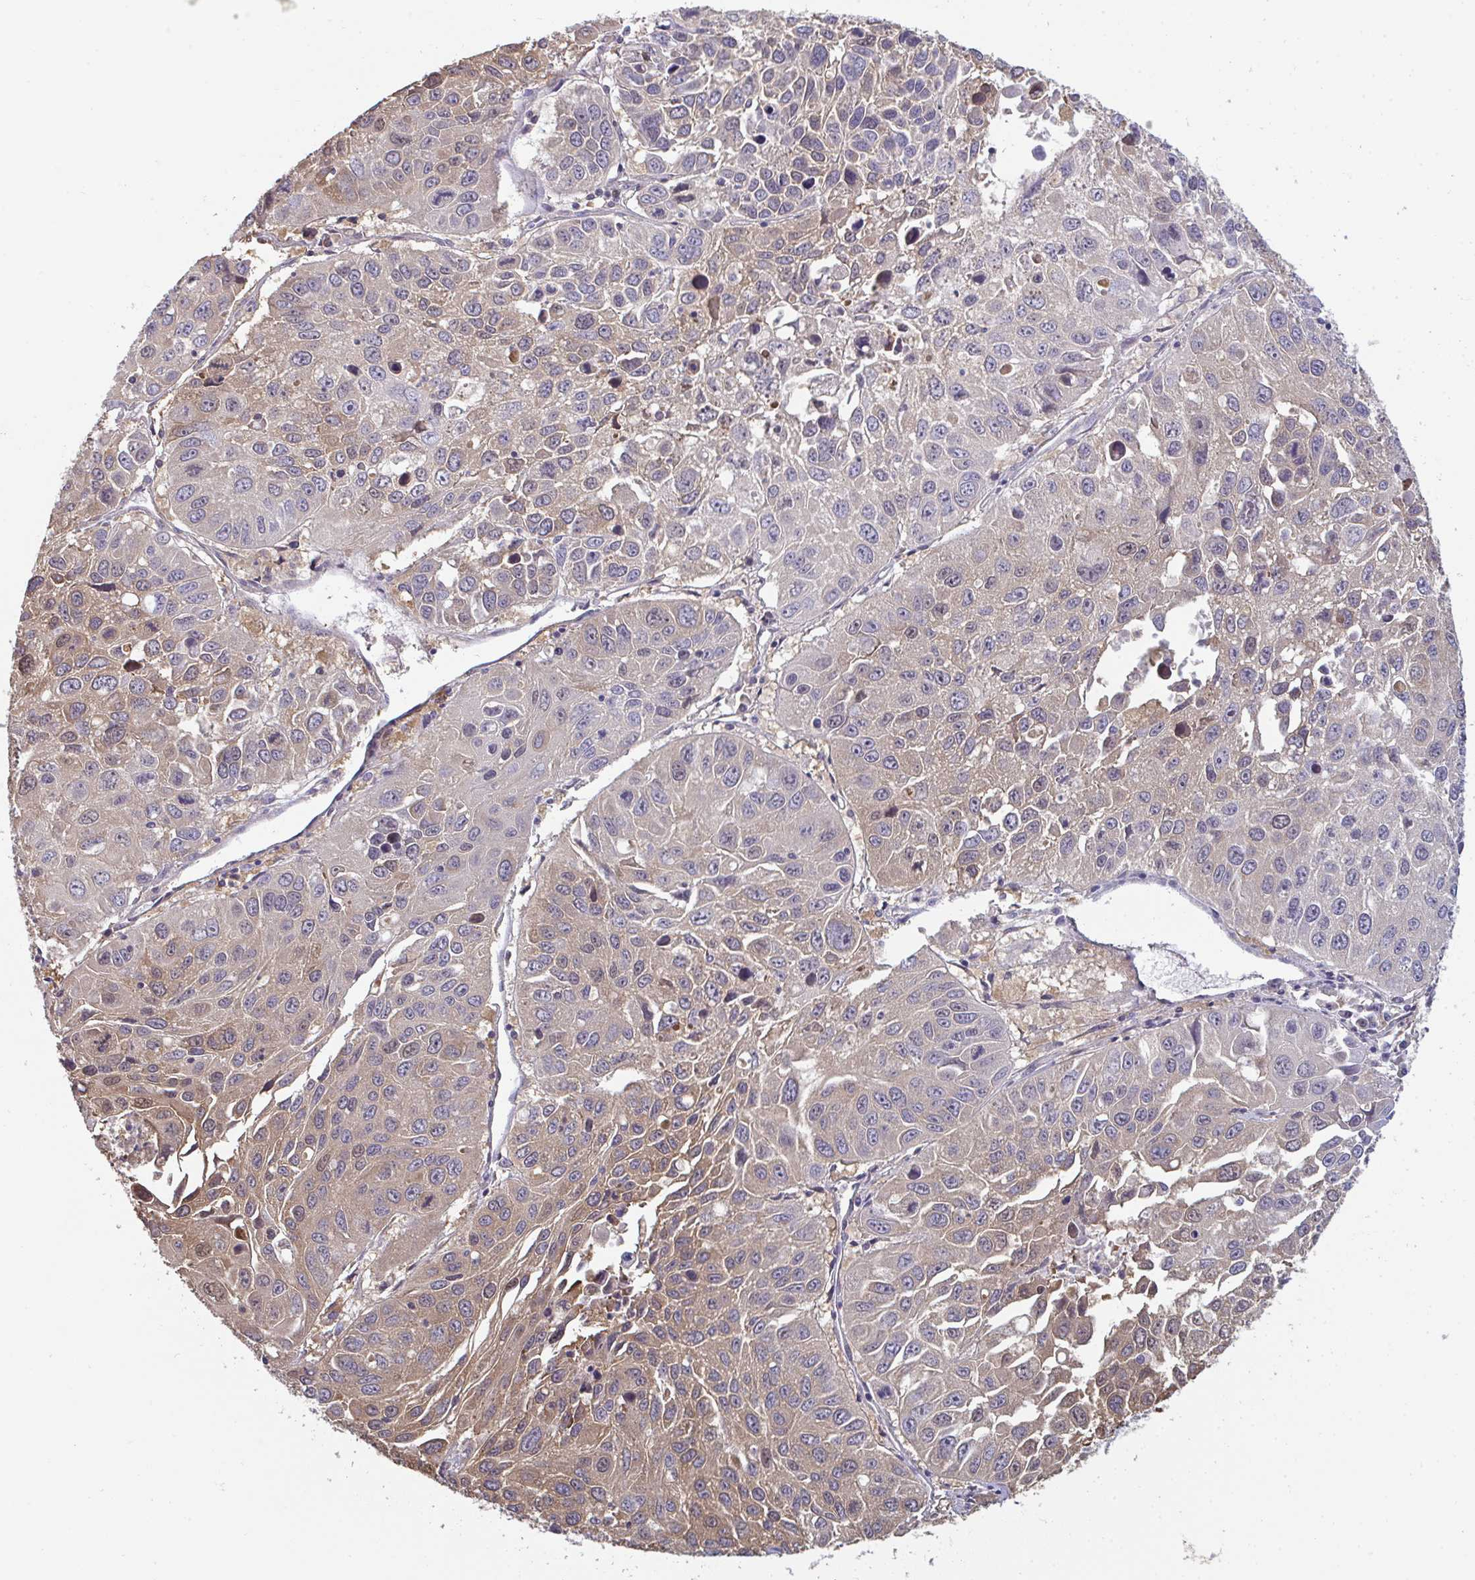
{"staining": {"intensity": "moderate", "quantity": "<25%", "location": "cytoplasmic/membranous,nuclear"}, "tissue": "lung cancer", "cell_type": "Tumor cells", "image_type": "cancer", "snomed": [{"axis": "morphology", "description": "Squamous cell carcinoma, NOS"}, {"axis": "topography", "description": "Lung"}], "caption": "Squamous cell carcinoma (lung) was stained to show a protein in brown. There is low levels of moderate cytoplasmic/membranous and nuclear positivity in approximately <25% of tumor cells.", "gene": "TTC9C", "patient": {"sex": "female", "age": 61}}